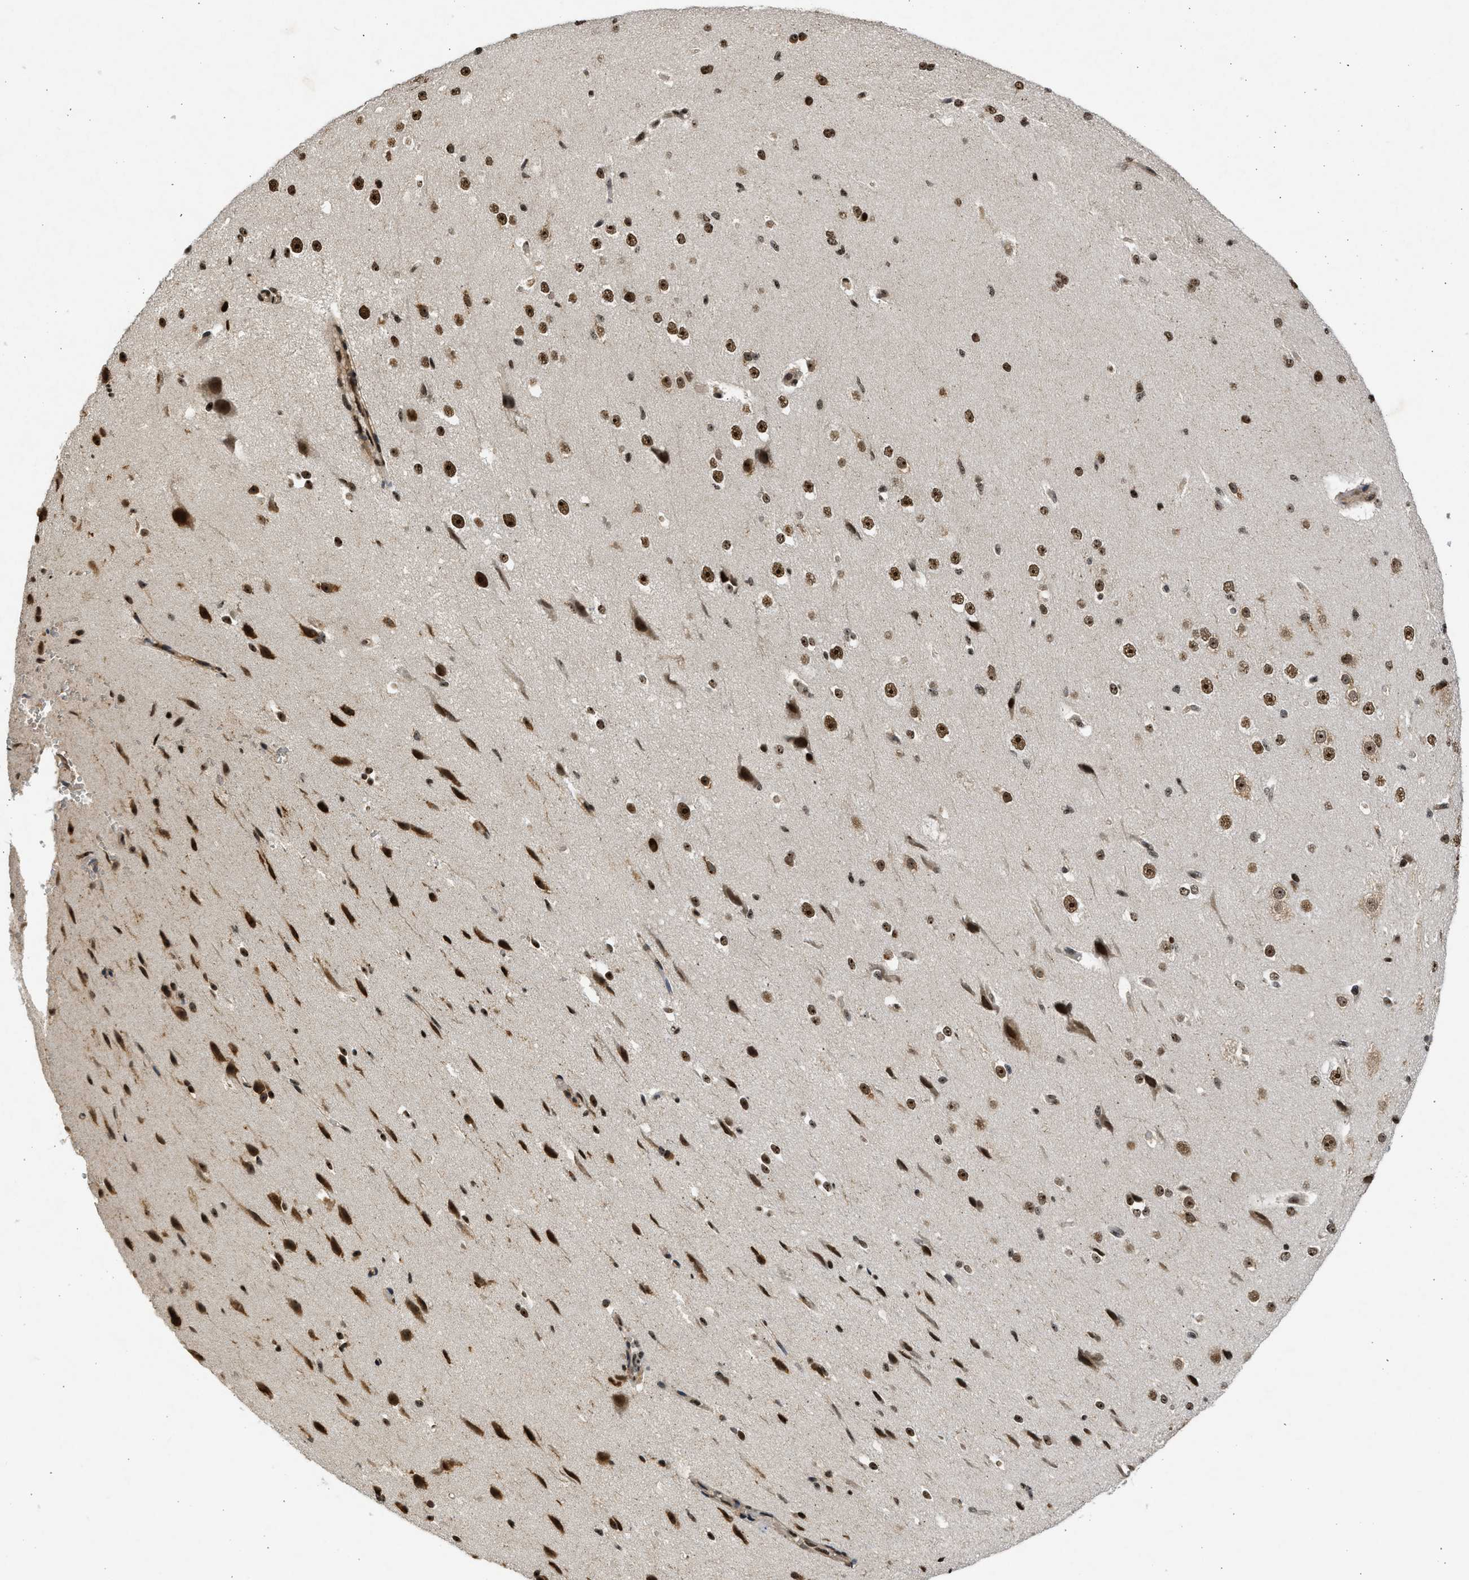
{"staining": {"intensity": "moderate", "quantity": ">75%", "location": "nuclear"}, "tissue": "cerebral cortex", "cell_type": "Endothelial cells", "image_type": "normal", "snomed": [{"axis": "morphology", "description": "Normal tissue, NOS"}, {"axis": "morphology", "description": "Developmental malformation"}, {"axis": "topography", "description": "Cerebral cortex"}], "caption": "Immunohistochemistry of benign cerebral cortex demonstrates medium levels of moderate nuclear positivity in about >75% of endothelial cells.", "gene": "TFDP2", "patient": {"sex": "female", "age": 30}}